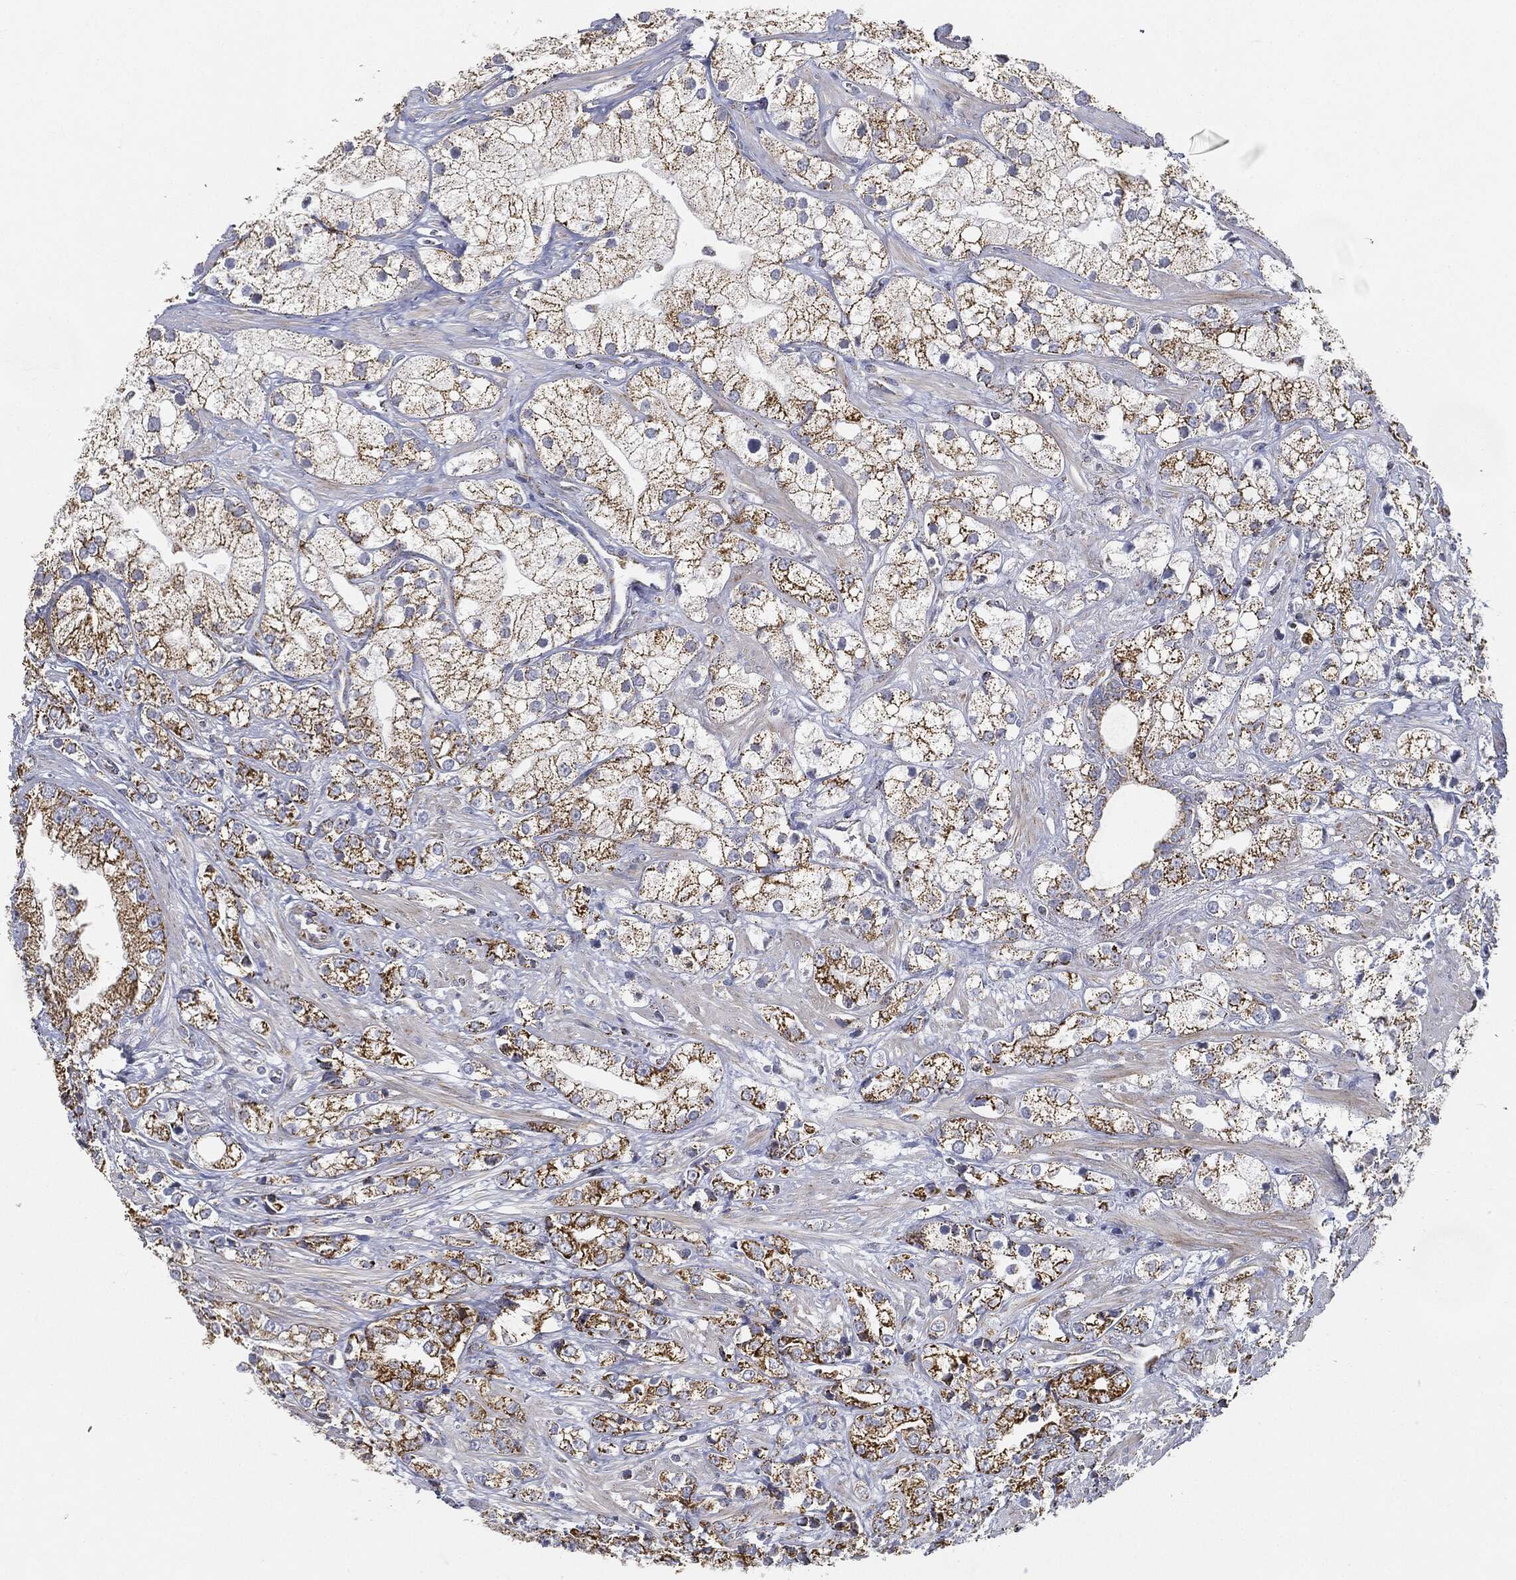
{"staining": {"intensity": "strong", "quantity": "25%-75%", "location": "cytoplasmic/membranous"}, "tissue": "prostate cancer", "cell_type": "Tumor cells", "image_type": "cancer", "snomed": [{"axis": "morphology", "description": "Adenocarcinoma, NOS"}, {"axis": "topography", "description": "Prostate and seminal vesicle, NOS"}, {"axis": "topography", "description": "Prostate"}], "caption": "IHC photomicrograph of human prostate adenocarcinoma stained for a protein (brown), which demonstrates high levels of strong cytoplasmic/membranous positivity in approximately 25%-75% of tumor cells.", "gene": "CAPN15", "patient": {"sex": "male", "age": 79}}